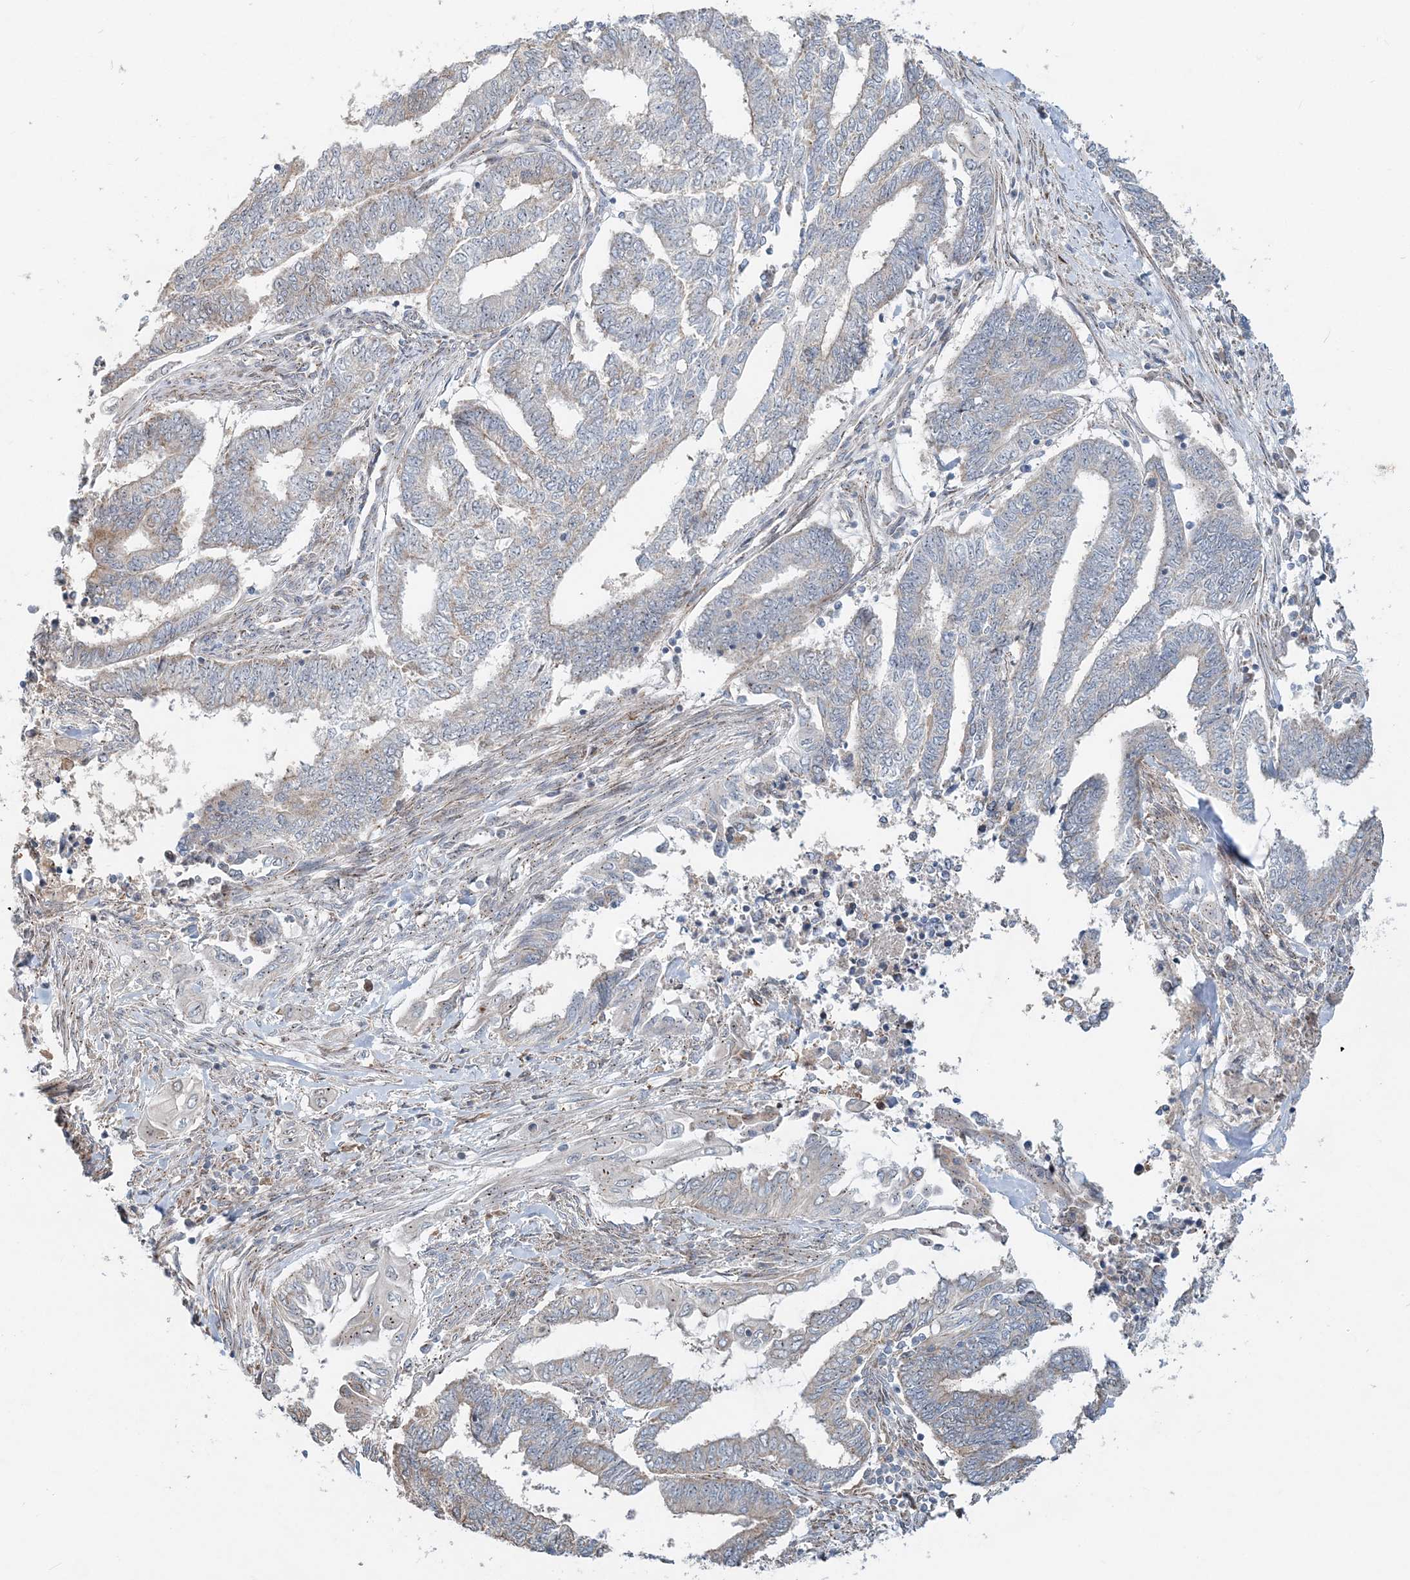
{"staining": {"intensity": "negative", "quantity": "none", "location": "none"}, "tissue": "endometrial cancer", "cell_type": "Tumor cells", "image_type": "cancer", "snomed": [{"axis": "morphology", "description": "Adenocarcinoma, NOS"}, {"axis": "topography", "description": "Uterus"}, {"axis": "topography", "description": "Endometrium"}], "caption": "Immunohistochemistry (IHC) of human endometrial cancer demonstrates no expression in tumor cells.", "gene": "CXXC5", "patient": {"sex": "female", "age": 70}}